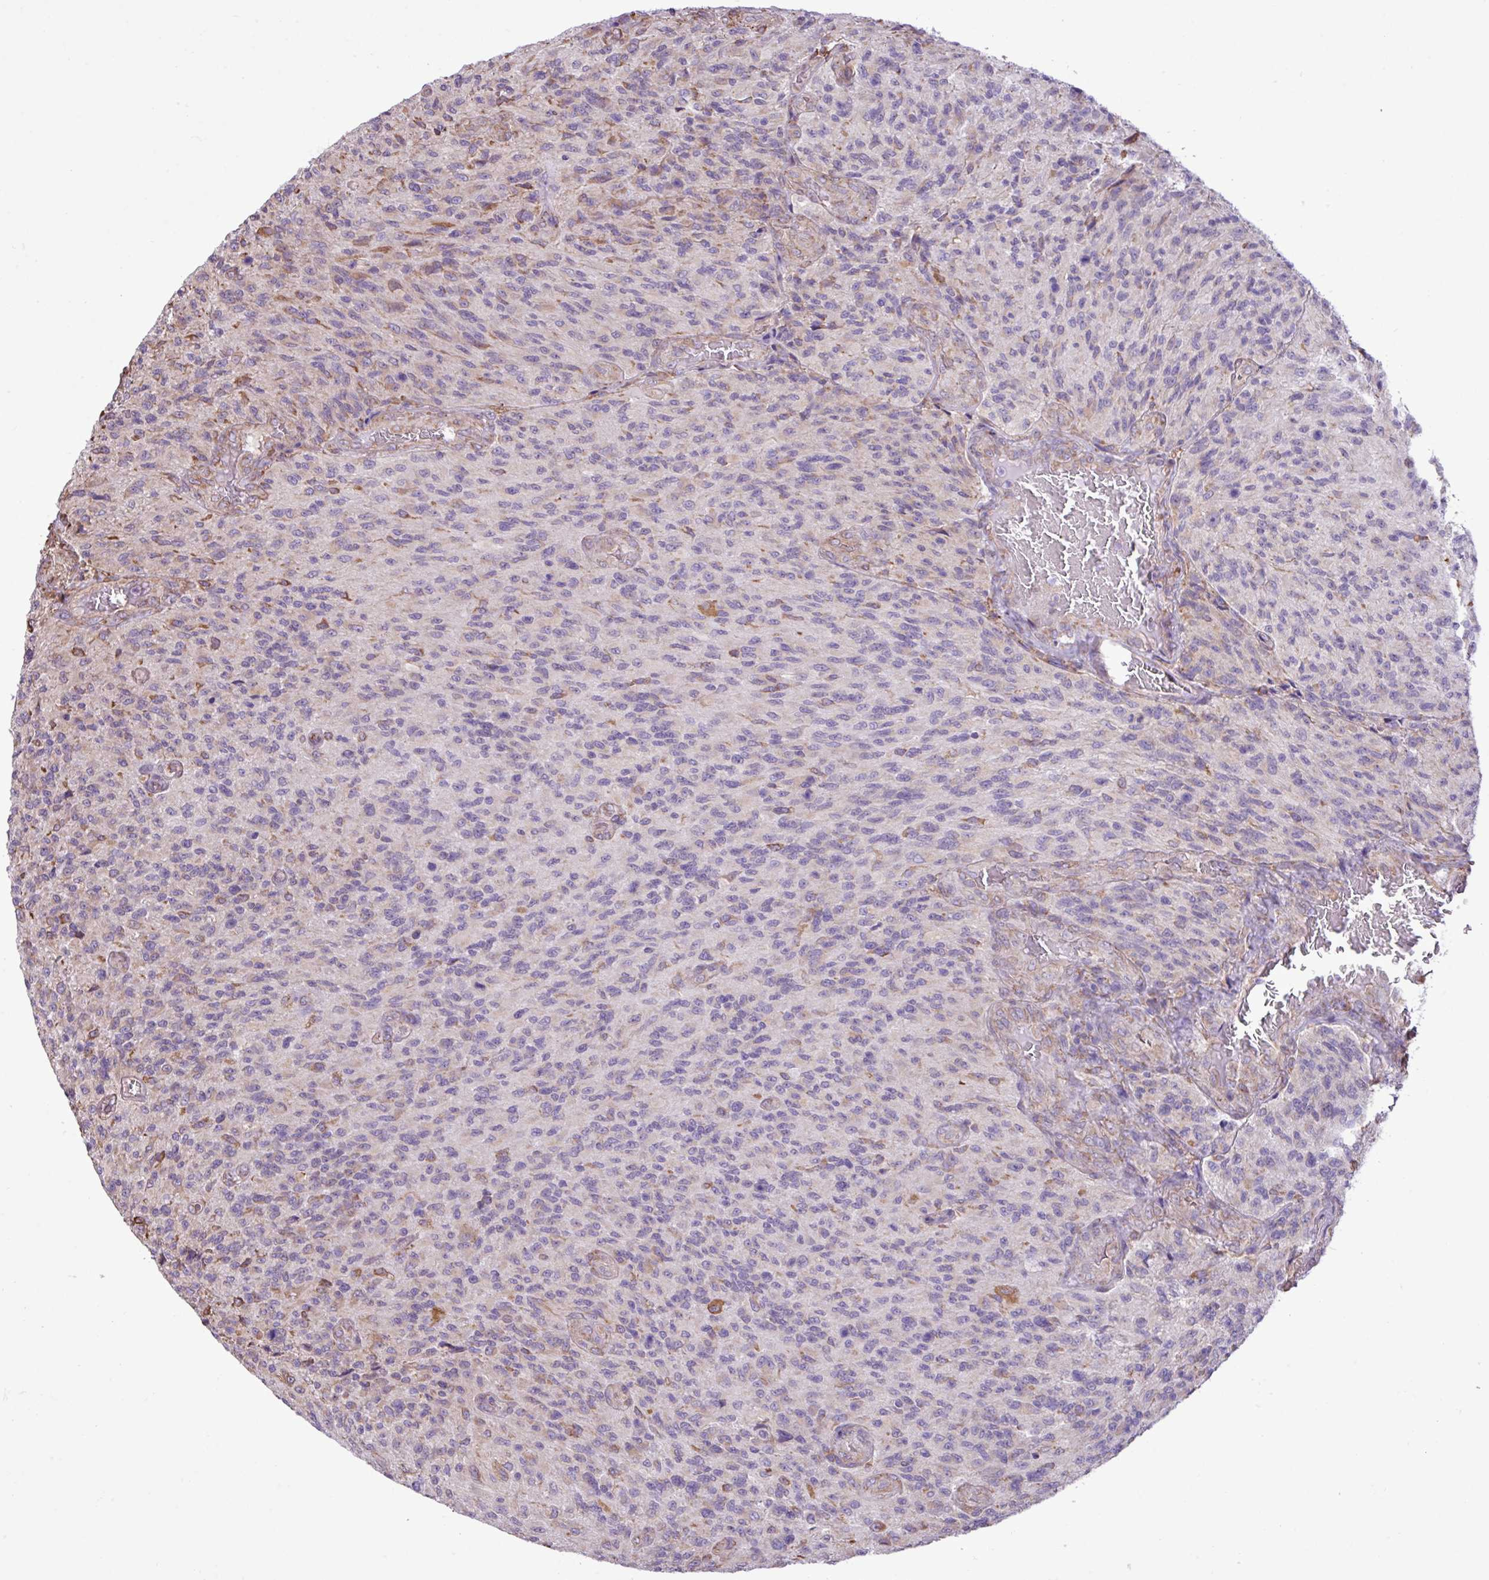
{"staining": {"intensity": "negative", "quantity": "none", "location": "none"}, "tissue": "glioma", "cell_type": "Tumor cells", "image_type": "cancer", "snomed": [{"axis": "morphology", "description": "Normal tissue, NOS"}, {"axis": "morphology", "description": "Glioma, malignant, High grade"}, {"axis": "topography", "description": "Cerebral cortex"}], "caption": "Immunohistochemistry (IHC) photomicrograph of malignant glioma (high-grade) stained for a protein (brown), which shows no positivity in tumor cells.", "gene": "ZSCAN5A", "patient": {"sex": "male", "age": 56}}